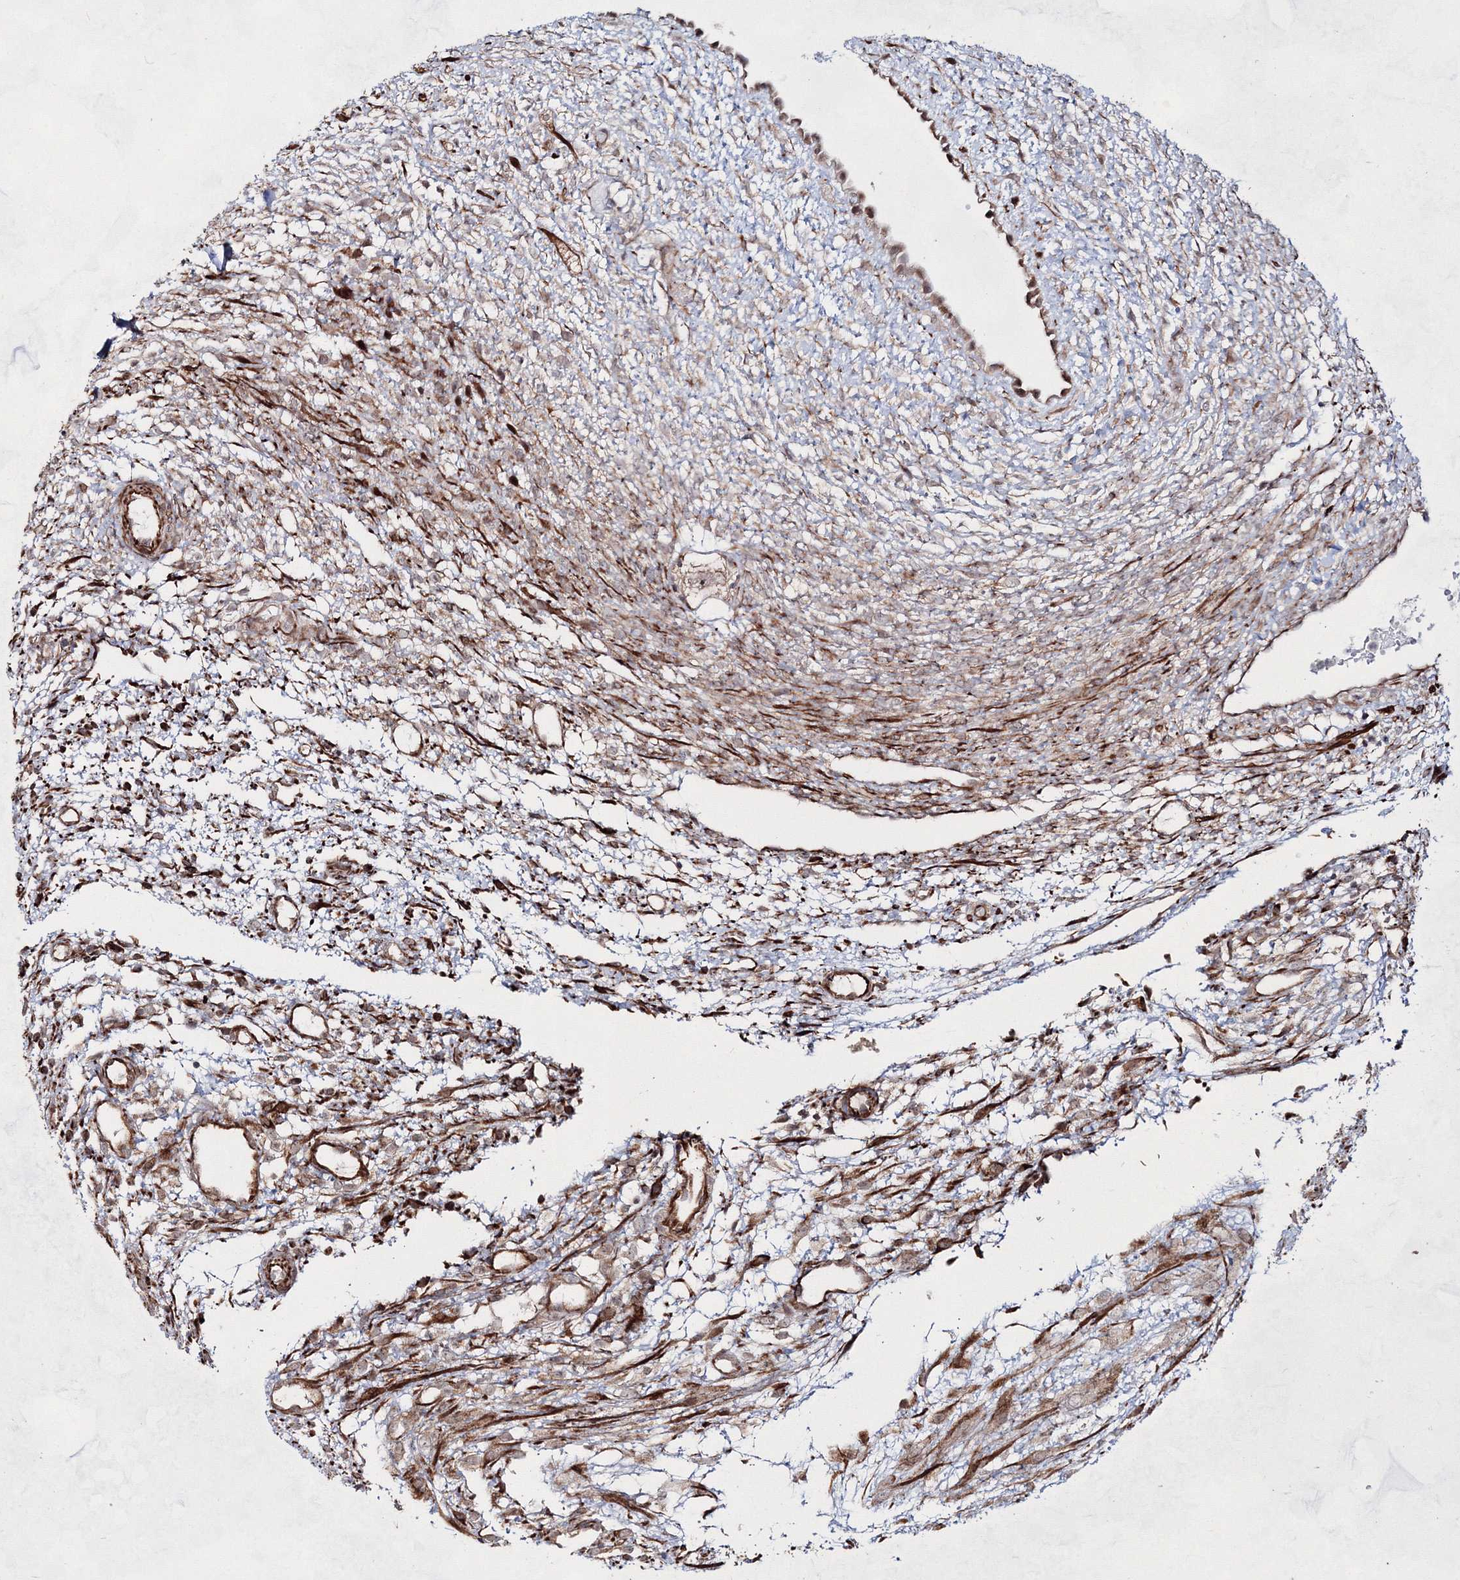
{"staining": {"intensity": "weak", "quantity": "<25%", "location": "cytoplasmic/membranous"}, "tissue": "ovary", "cell_type": "Ovarian stroma cells", "image_type": "normal", "snomed": [{"axis": "morphology", "description": "Normal tissue, NOS"}, {"axis": "morphology", "description": "Cyst, NOS"}, {"axis": "topography", "description": "Ovary"}], "caption": "High power microscopy photomicrograph of an immunohistochemistry (IHC) photomicrograph of normal ovary, revealing no significant positivity in ovarian stroma cells.", "gene": "SNIP1", "patient": {"sex": "female", "age": 18}}